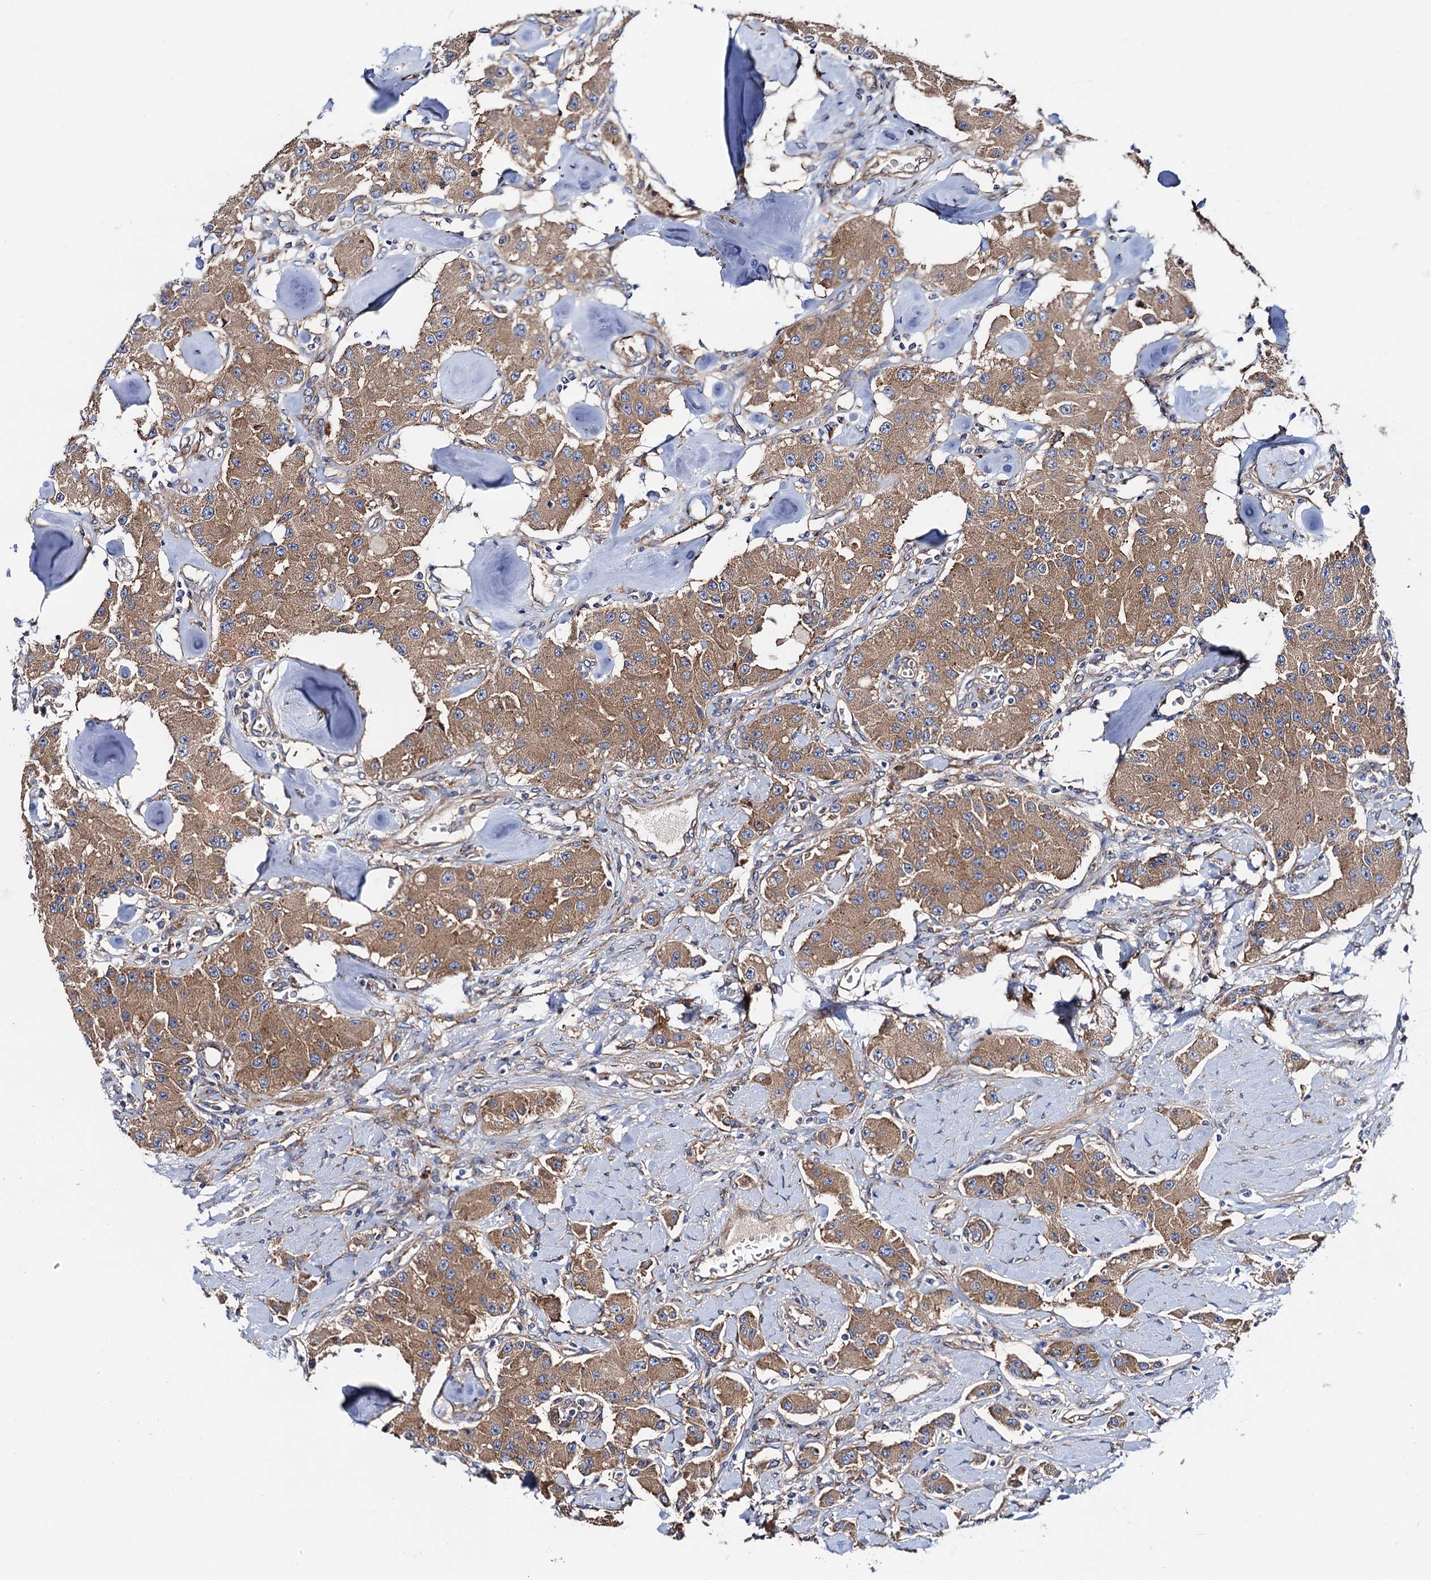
{"staining": {"intensity": "moderate", "quantity": ">75%", "location": "cytoplasmic/membranous"}, "tissue": "carcinoid", "cell_type": "Tumor cells", "image_type": "cancer", "snomed": [{"axis": "morphology", "description": "Carcinoid, malignant, NOS"}, {"axis": "topography", "description": "Pancreas"}], "caption": "Moderate cytoplasmic/membranous protein expression is present in about >75% of tumor cells in carcinoid.", "gene": "MRPL48", "patient": {"sex": "male", "age": 41}}